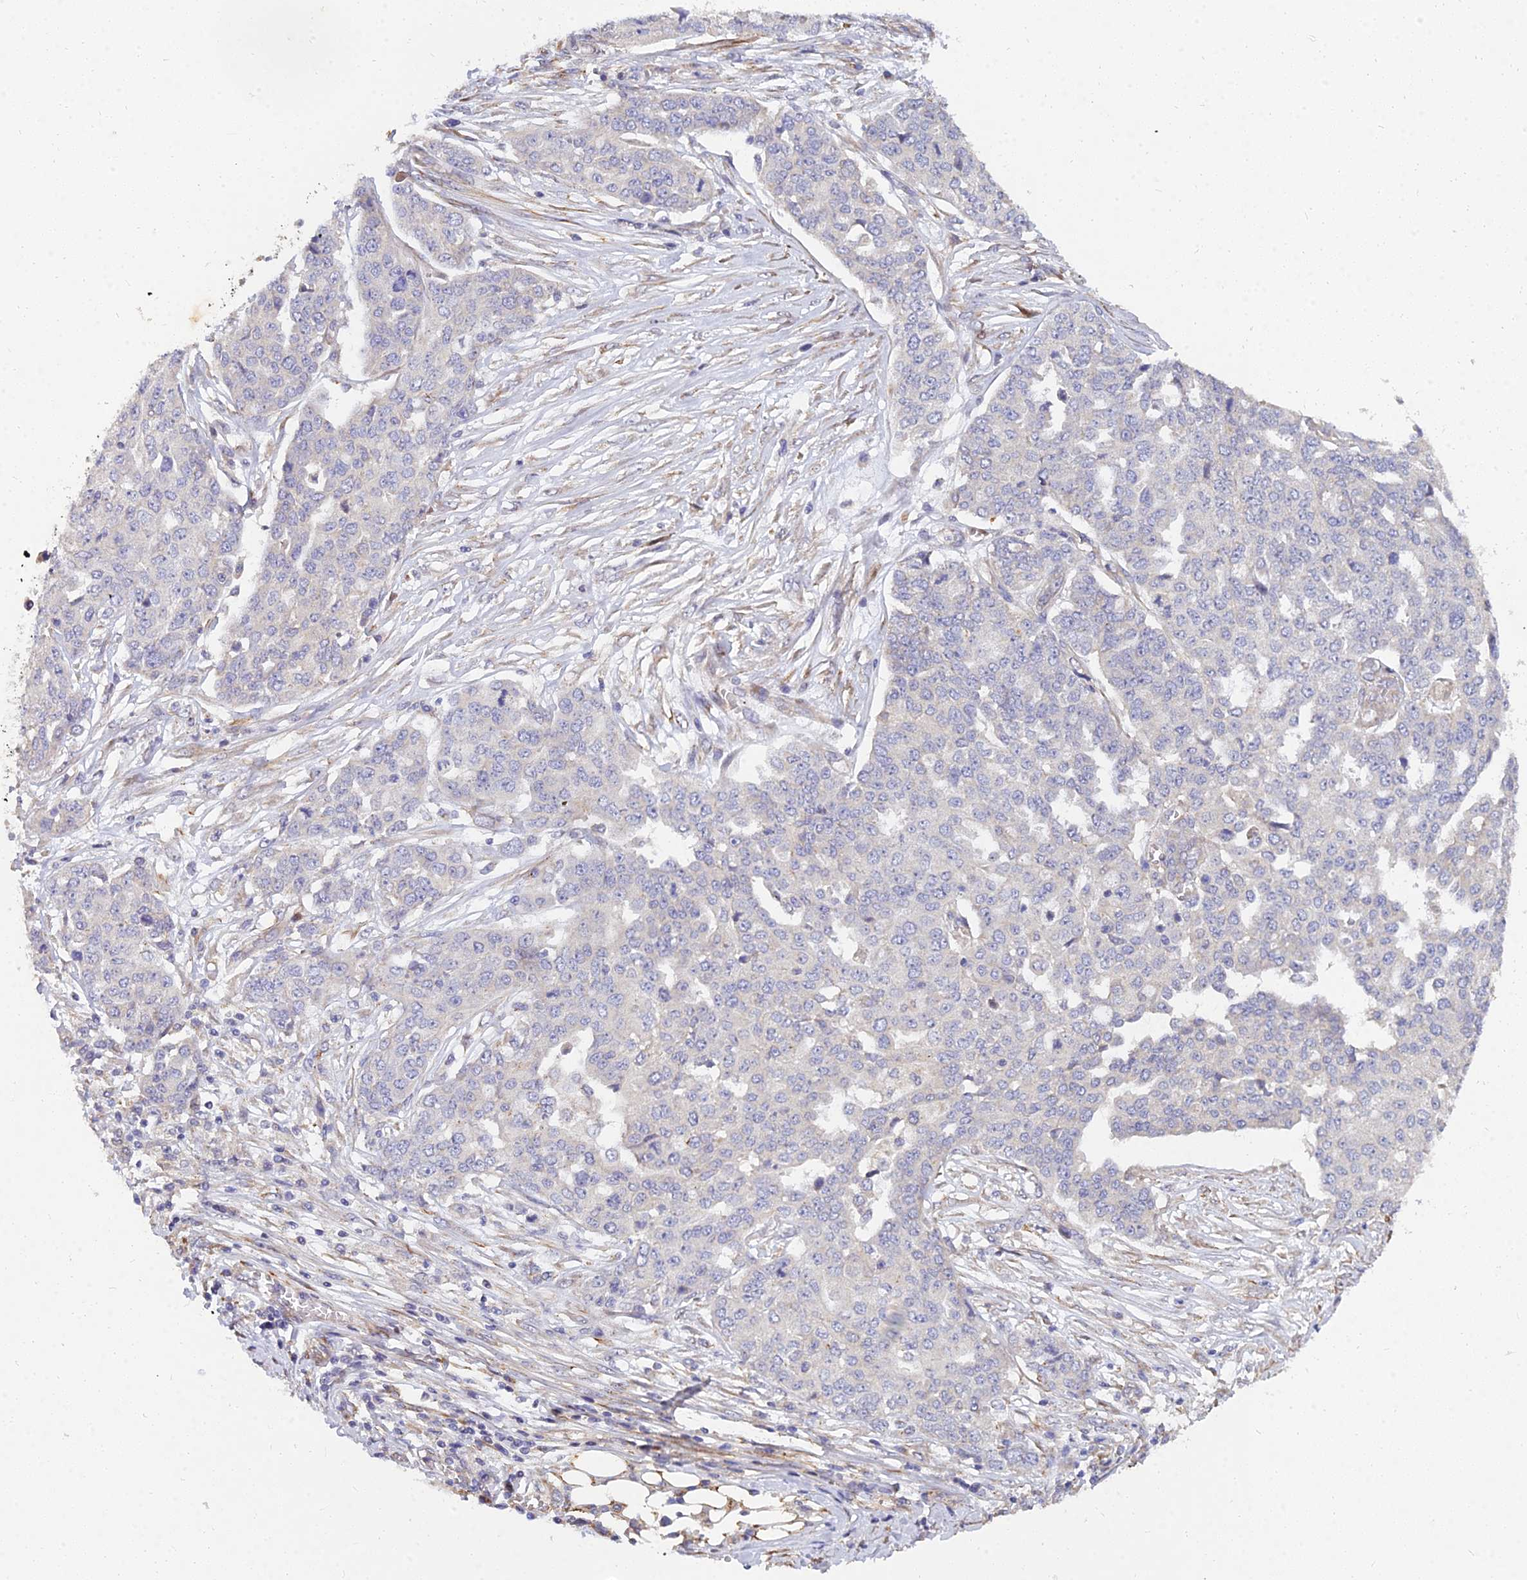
{"staining": {"intensity": "negative", "quantity": "none", "location": "none"}, "tissue": "ovarian cancer", "cell_type": "Tumor cells", "image_type": "cancer", "snomed": [{"axis": "morphology", "description": "Cystadenocarcinoma, serous, NOS"}, {"axis": "topography", "description": "Soft tissue"}, {"axis": "topography", "description": "Ovary"}], "caption": "DAB immunohistochemical staining of human ovarian cancer (serous cystadenocarcinoma) reveals no significant positivity in tumor cells.", "gene": "ARL8B", "patient": {"sex": "female", "age": 57}}